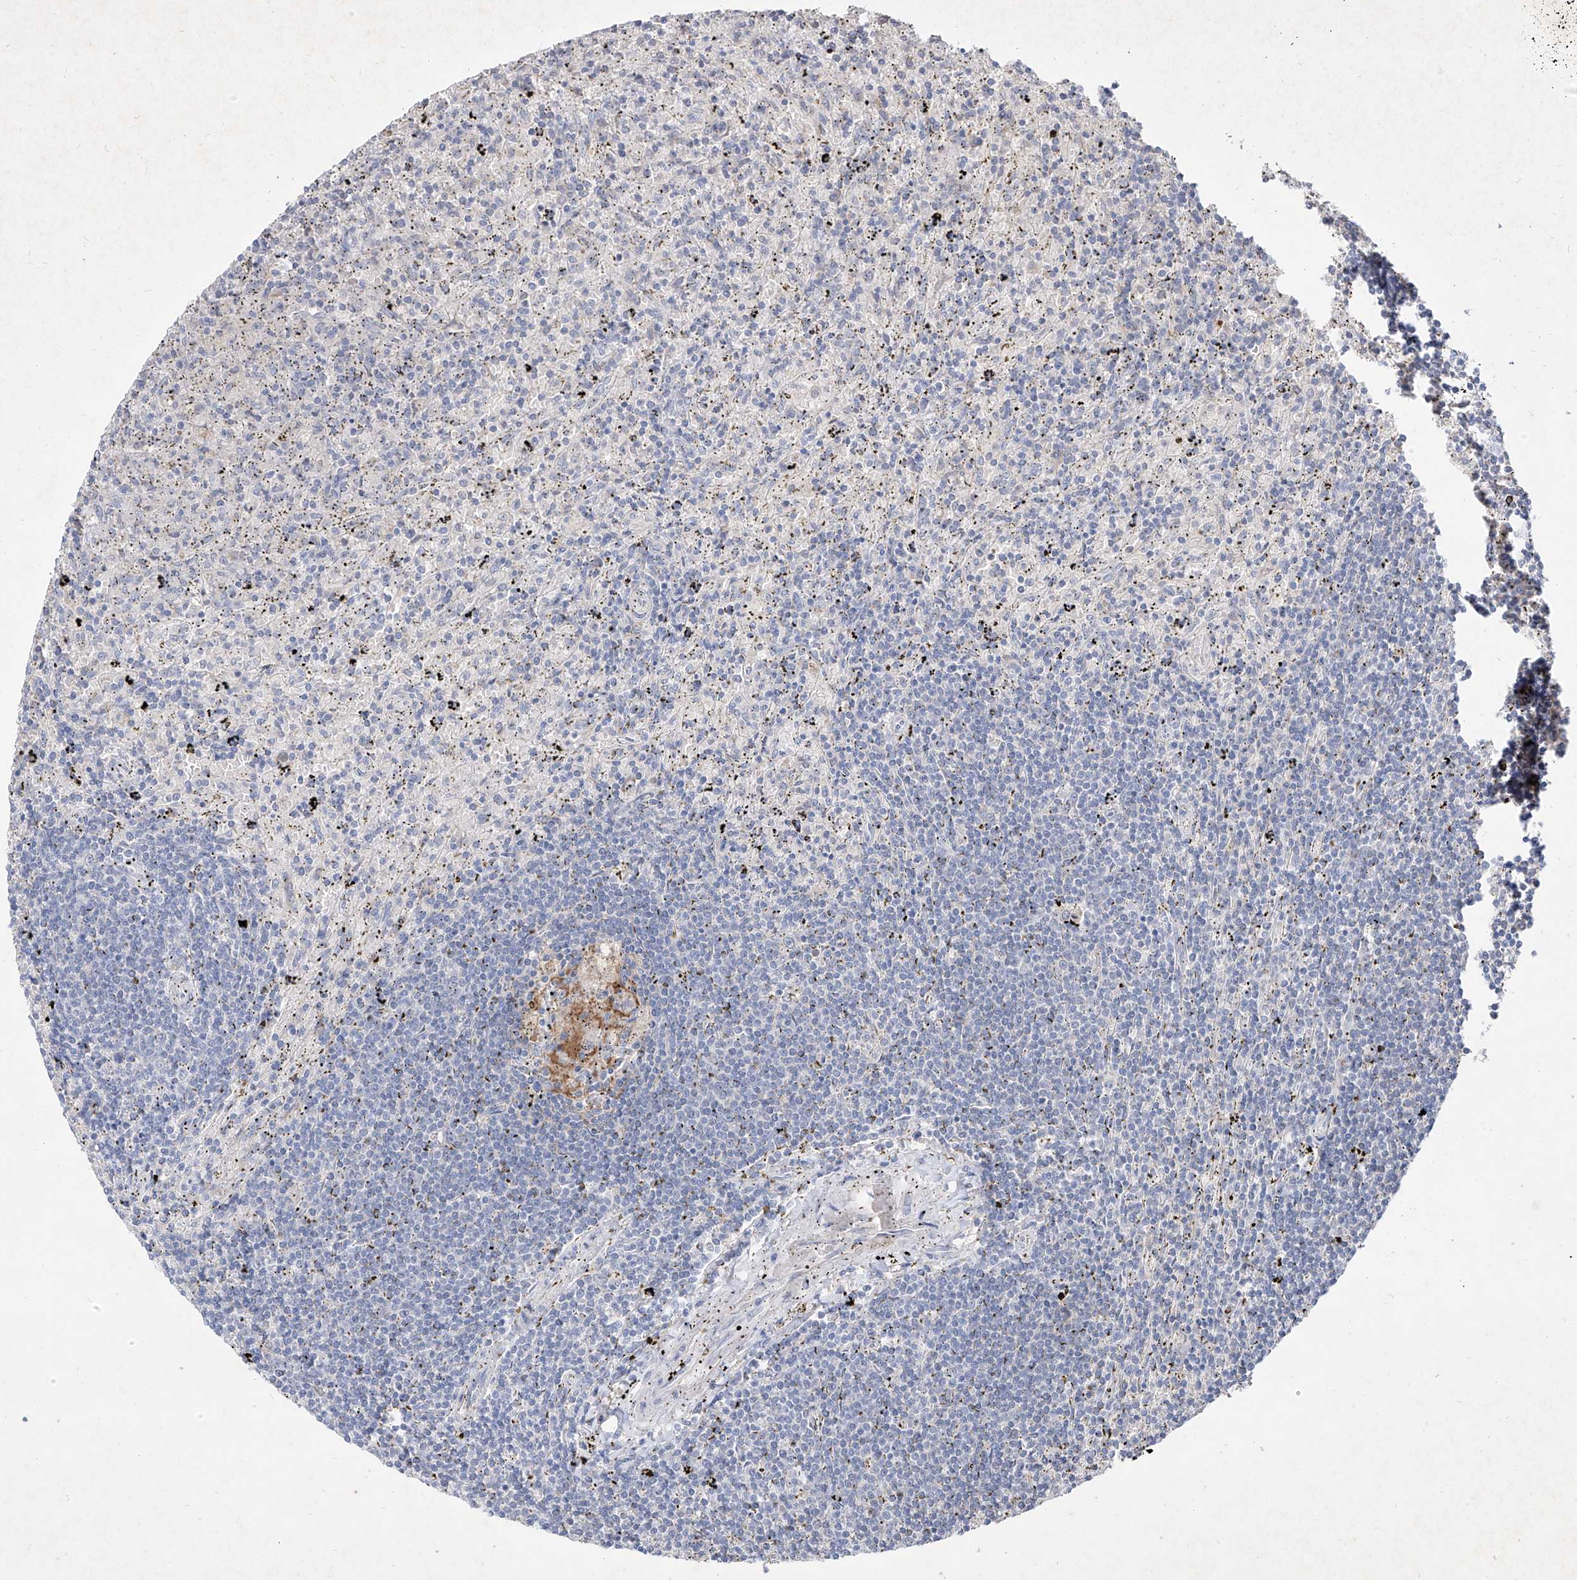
{"staining": {"intensity": "negative", "quantity": "none", "location": "none"}, "tissue": "lymphoma", "cell_type": "Tumor cells", "image_type": "cancer", "snomed": [{"axis": "morphology", "description": "Malignant lymphoma, non-Hodgkin's type, Low grade"}, {"axis": "topography", "description": "Spleen"}], "caption": "There is no significant staining in tumor cells of low-grade malignant lymphoma, non-Hodgkin's type.", "gene": "C4A", "patient": {"sex": "male", "age": 76}}